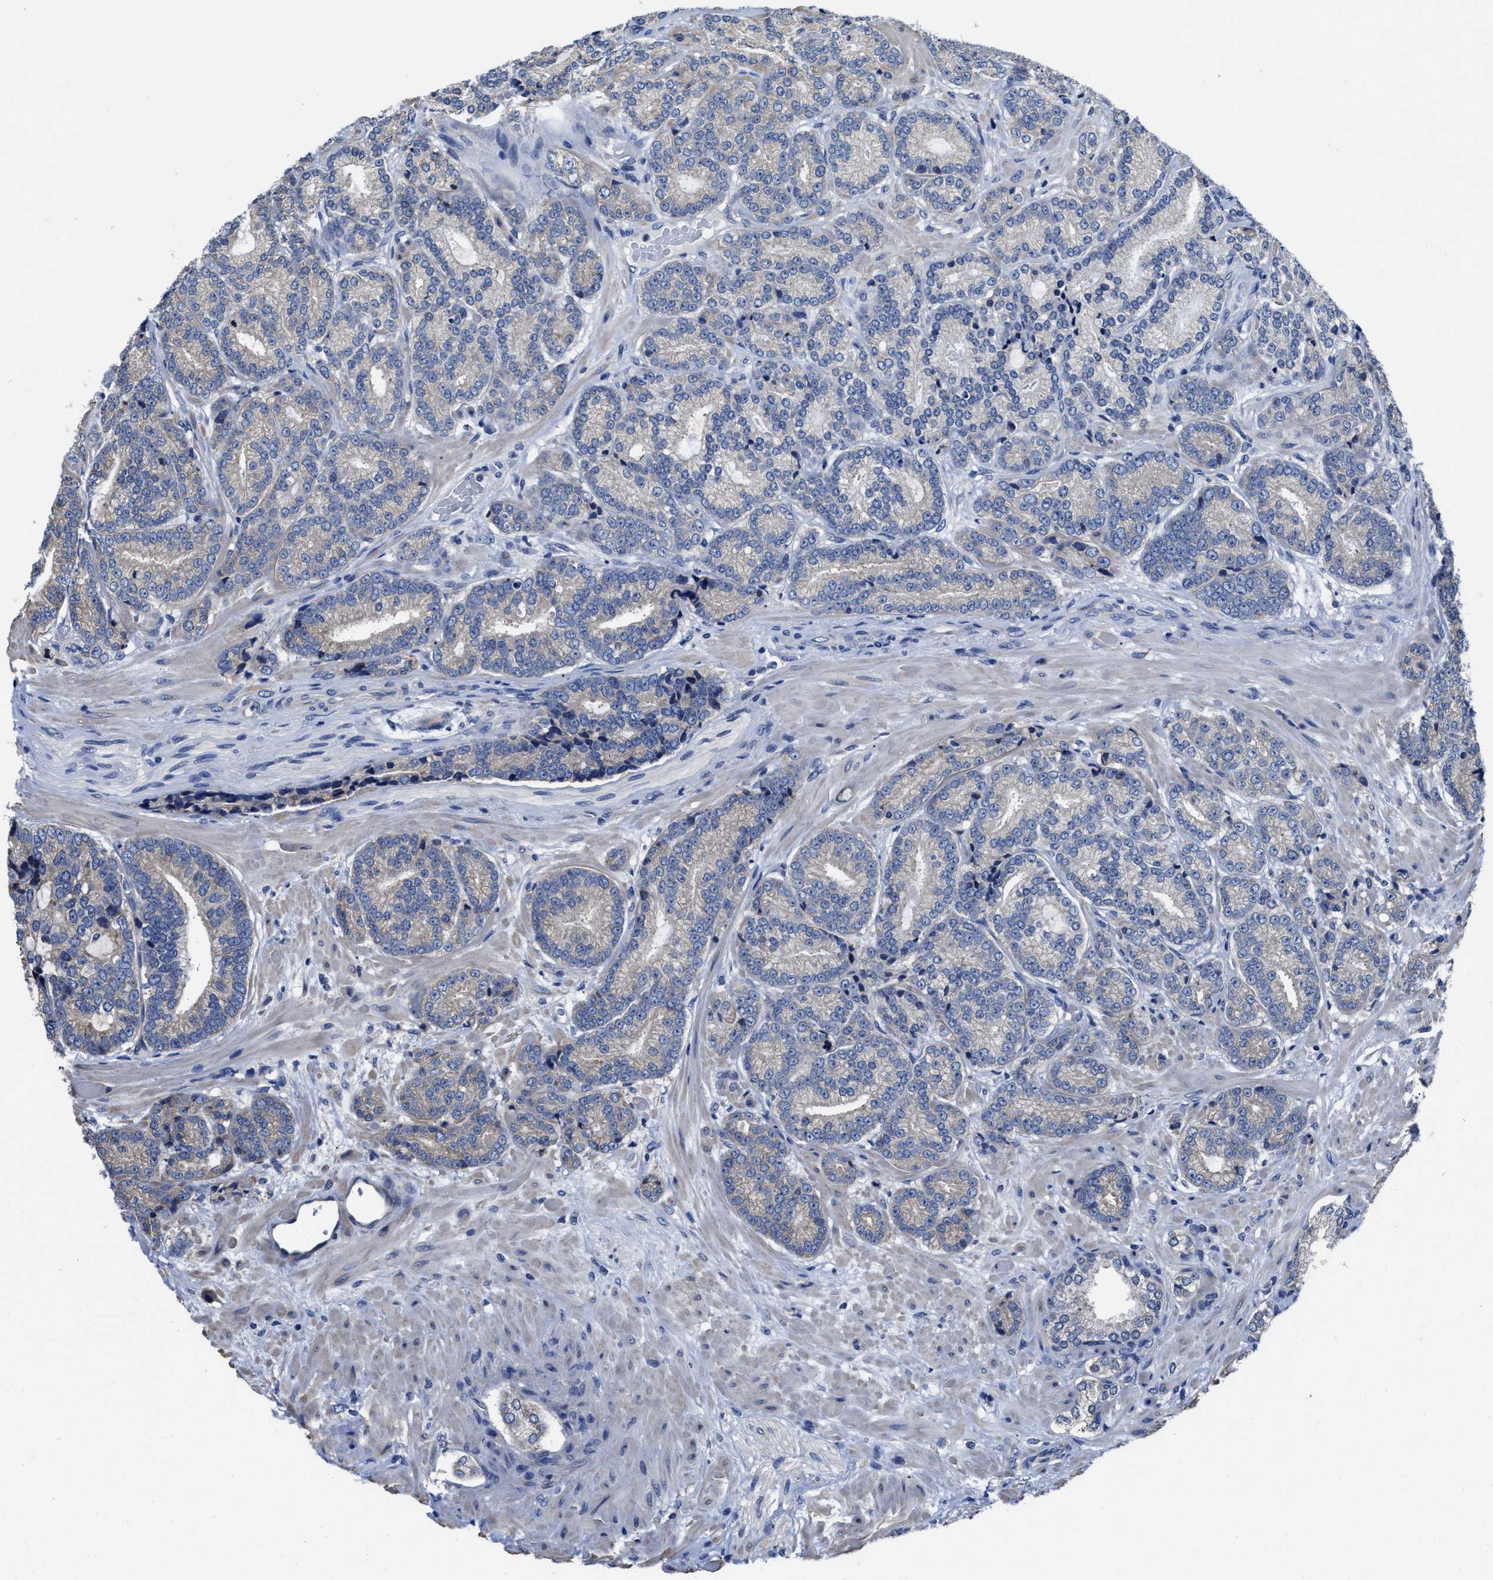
{"staining": {"intensity": "negative", "quantity": "none", "location": "none"}, "tissue": "prostate cancer", "cell_type": "Tumor cells", "image_type": "cancer", "snomed": [{"axis": "morphology", "description": "Adenocarcinoma, High grade"}, {"axis": "topography", "description": "Prostate"}], "caption": "DAB (3,3'-diaminobenzidine) immunohistochemical staining of prostate cancer (adenocarcinoma (high-grade)) exhibits no significant staining in tumor cells.", "gene": "SRPK2", "patient": {"sex": "male", "age": 61}}